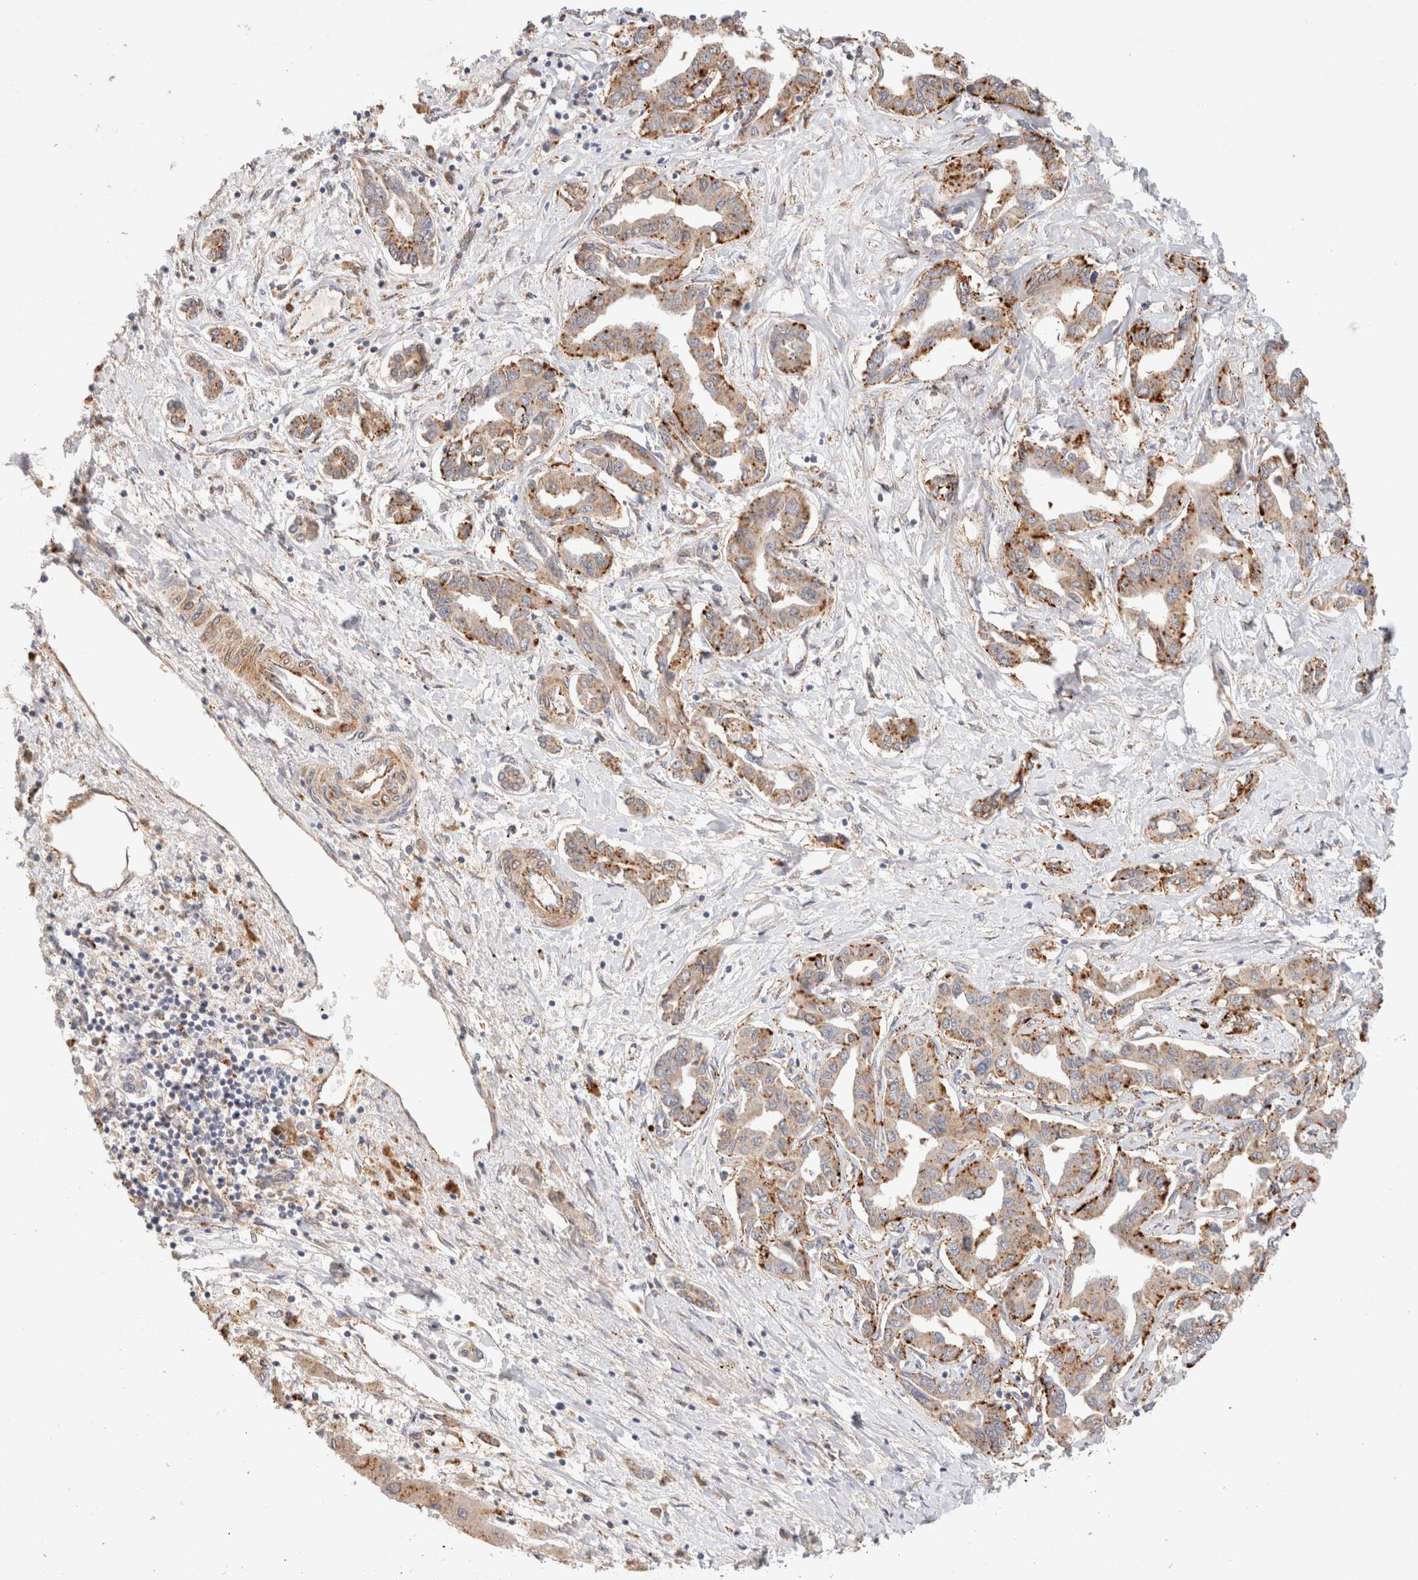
{"staining": {"intensity": "moderate", "quantity": ">75%", "location": "cytoplasmic/membranous"}, "tissue": "liver cancer", "cell_type": "Tumor cells", "image_type": "cancer", "snomed": [{"axis": "morphology", "description": "Cholangiocarcinoma"}, {"axis": "topography", "description": "Liver"}], "caption": "Human cholangiocarcinoma (liver) stained for a protein (brown) reveals moderate cytoplasmic/membranous positive expression in approximately >75% of tumor cells.", "gene": "RABEPK", "patient": {"sex": "male", "age": 59}}